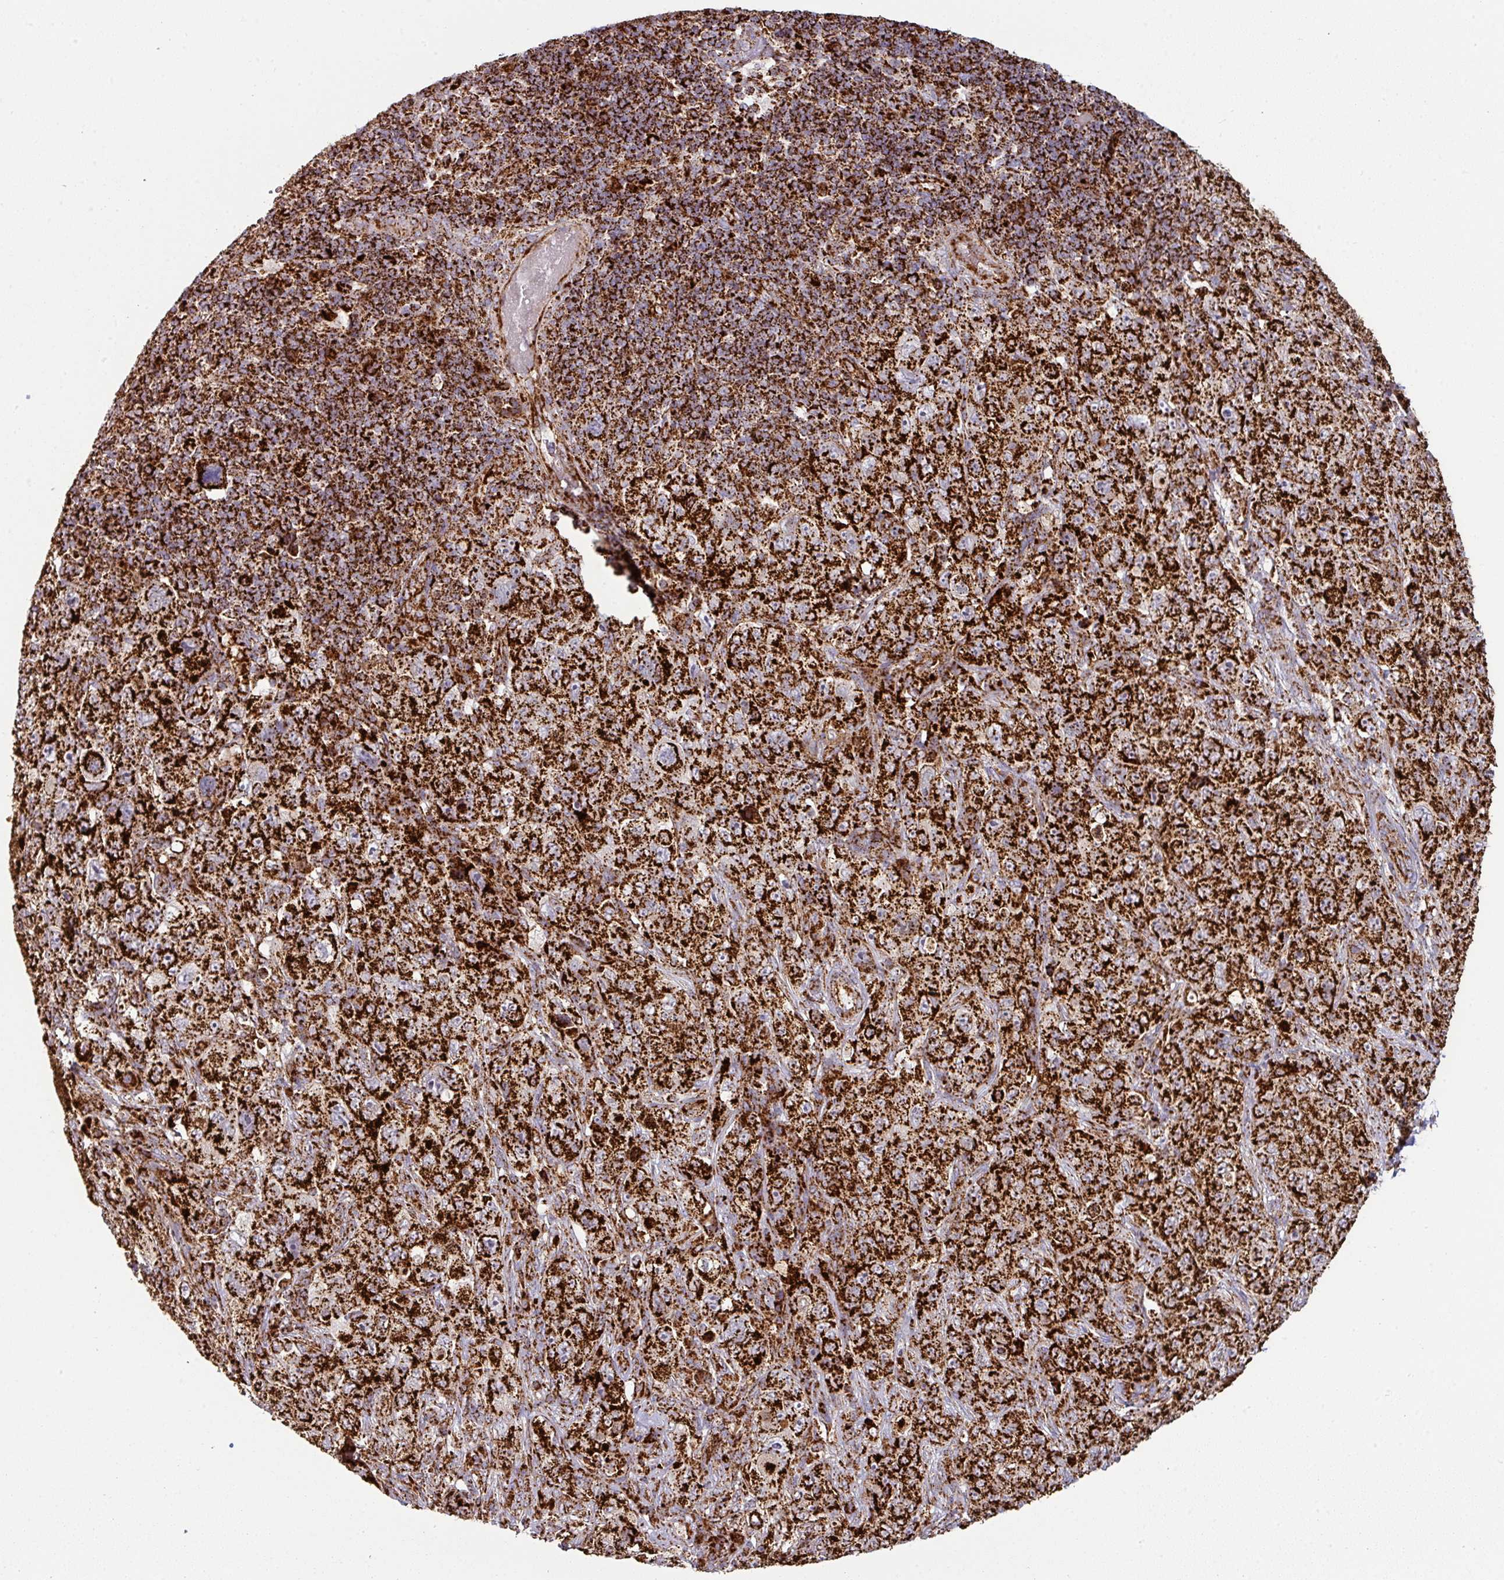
{"staining": {"intensity": "strong", "quantity": ">75%", "location": "cytoplasmic/membranous"}, "tissue": "pancreatic cancer", "cell_type": "Tumor cells", "image_type": "cancer", "snomed": [{"axis": "morphology", "description": "Adenocarcinoma, NOS"}, {"axis": "topography", "description": "Pancreas"}], "caption": "This is a photomicrograph of immunohistochemistry (IHC) staining of pancreatic cancer, which shows strong staining in the cytoplasmic/membranous of tumor cells.", "gene": "TRAP1", "patient": {"sex": "male", "age": 68}}